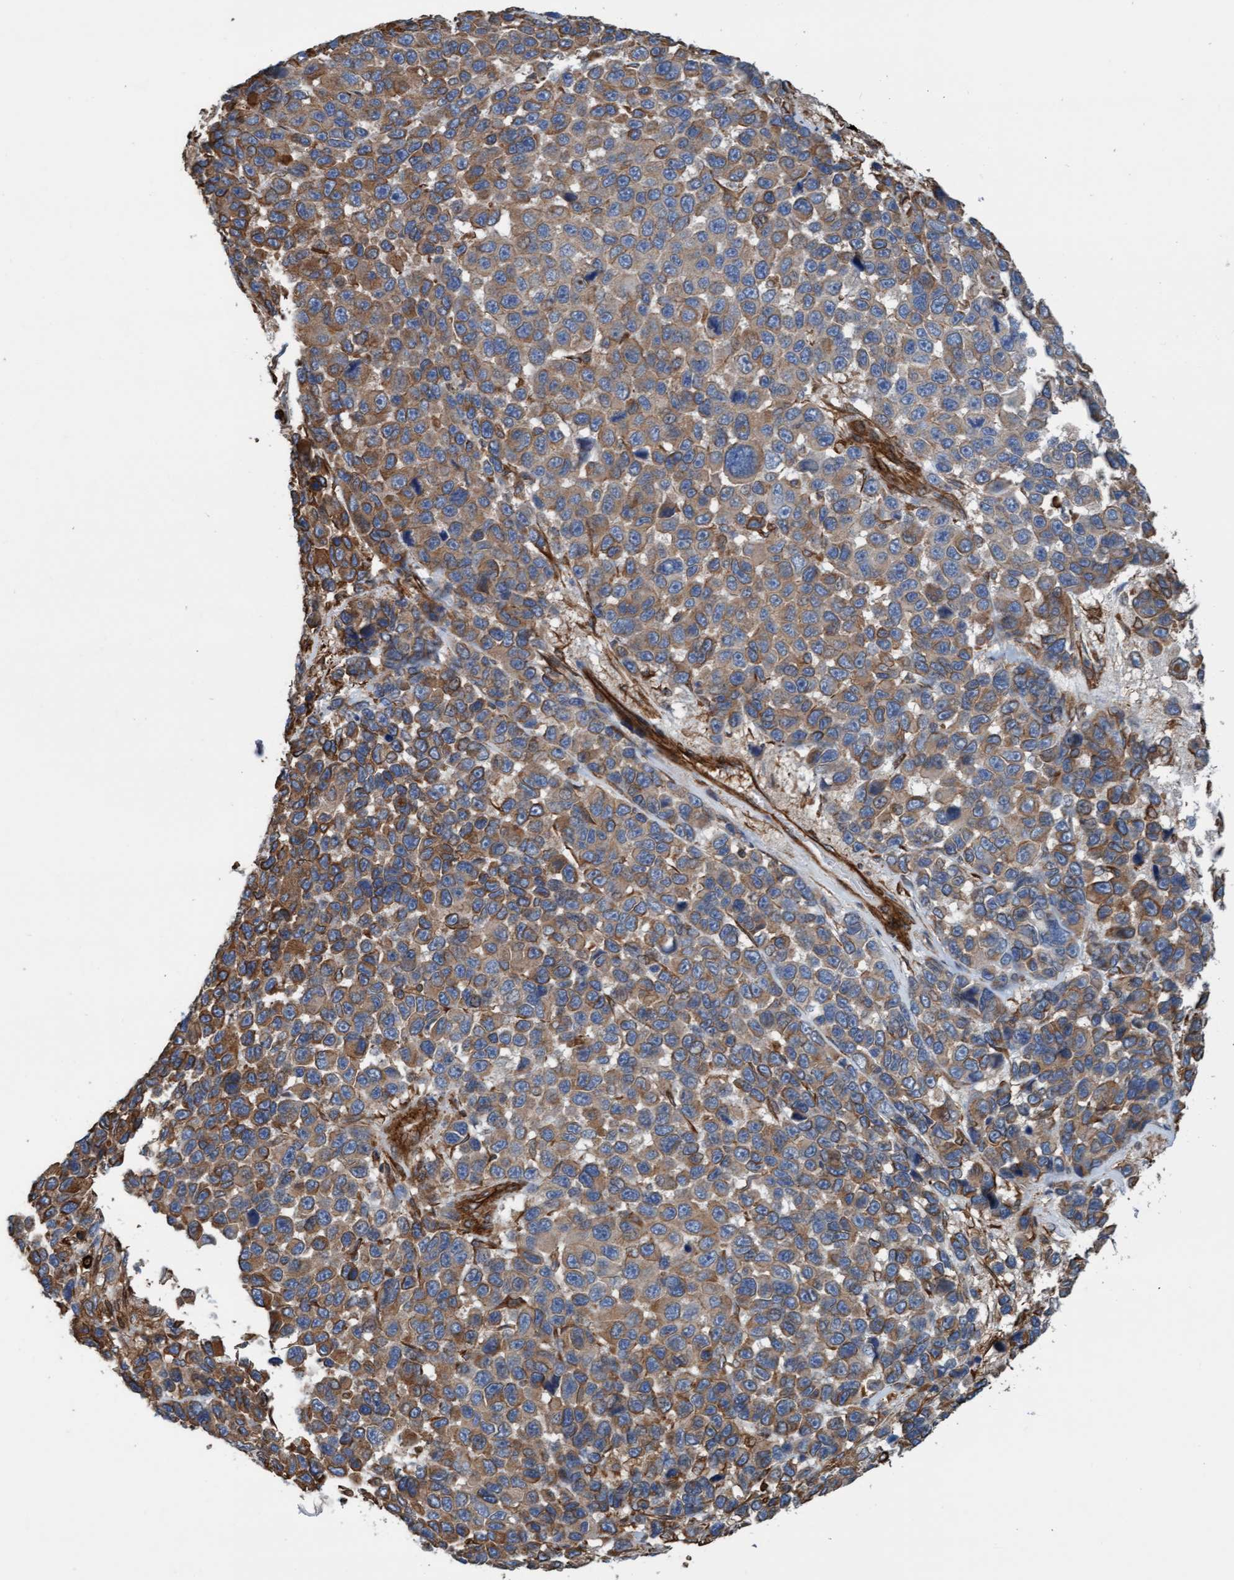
{"staining": {"intensity": "moderate", "quantity": ">75%", "location": "cytoplasmic/membranous"}, "tissue": "melanoma", "cell_type": "Tumor cells", "image_type": "cancer", "snomed": [{"axis": "morphology", "description": "Malignant melanoma, NOS"}, {"axis": "topography", "description": "Skin"}], "caption": "Immunohistochemical staining of melanoma displays medium levels of moderate cytoplasmic/membranous protein positivity in approximately >75% of tumor cells.", "gene": "STXBP4", "patient": {"sex": "male", "age": 53}}